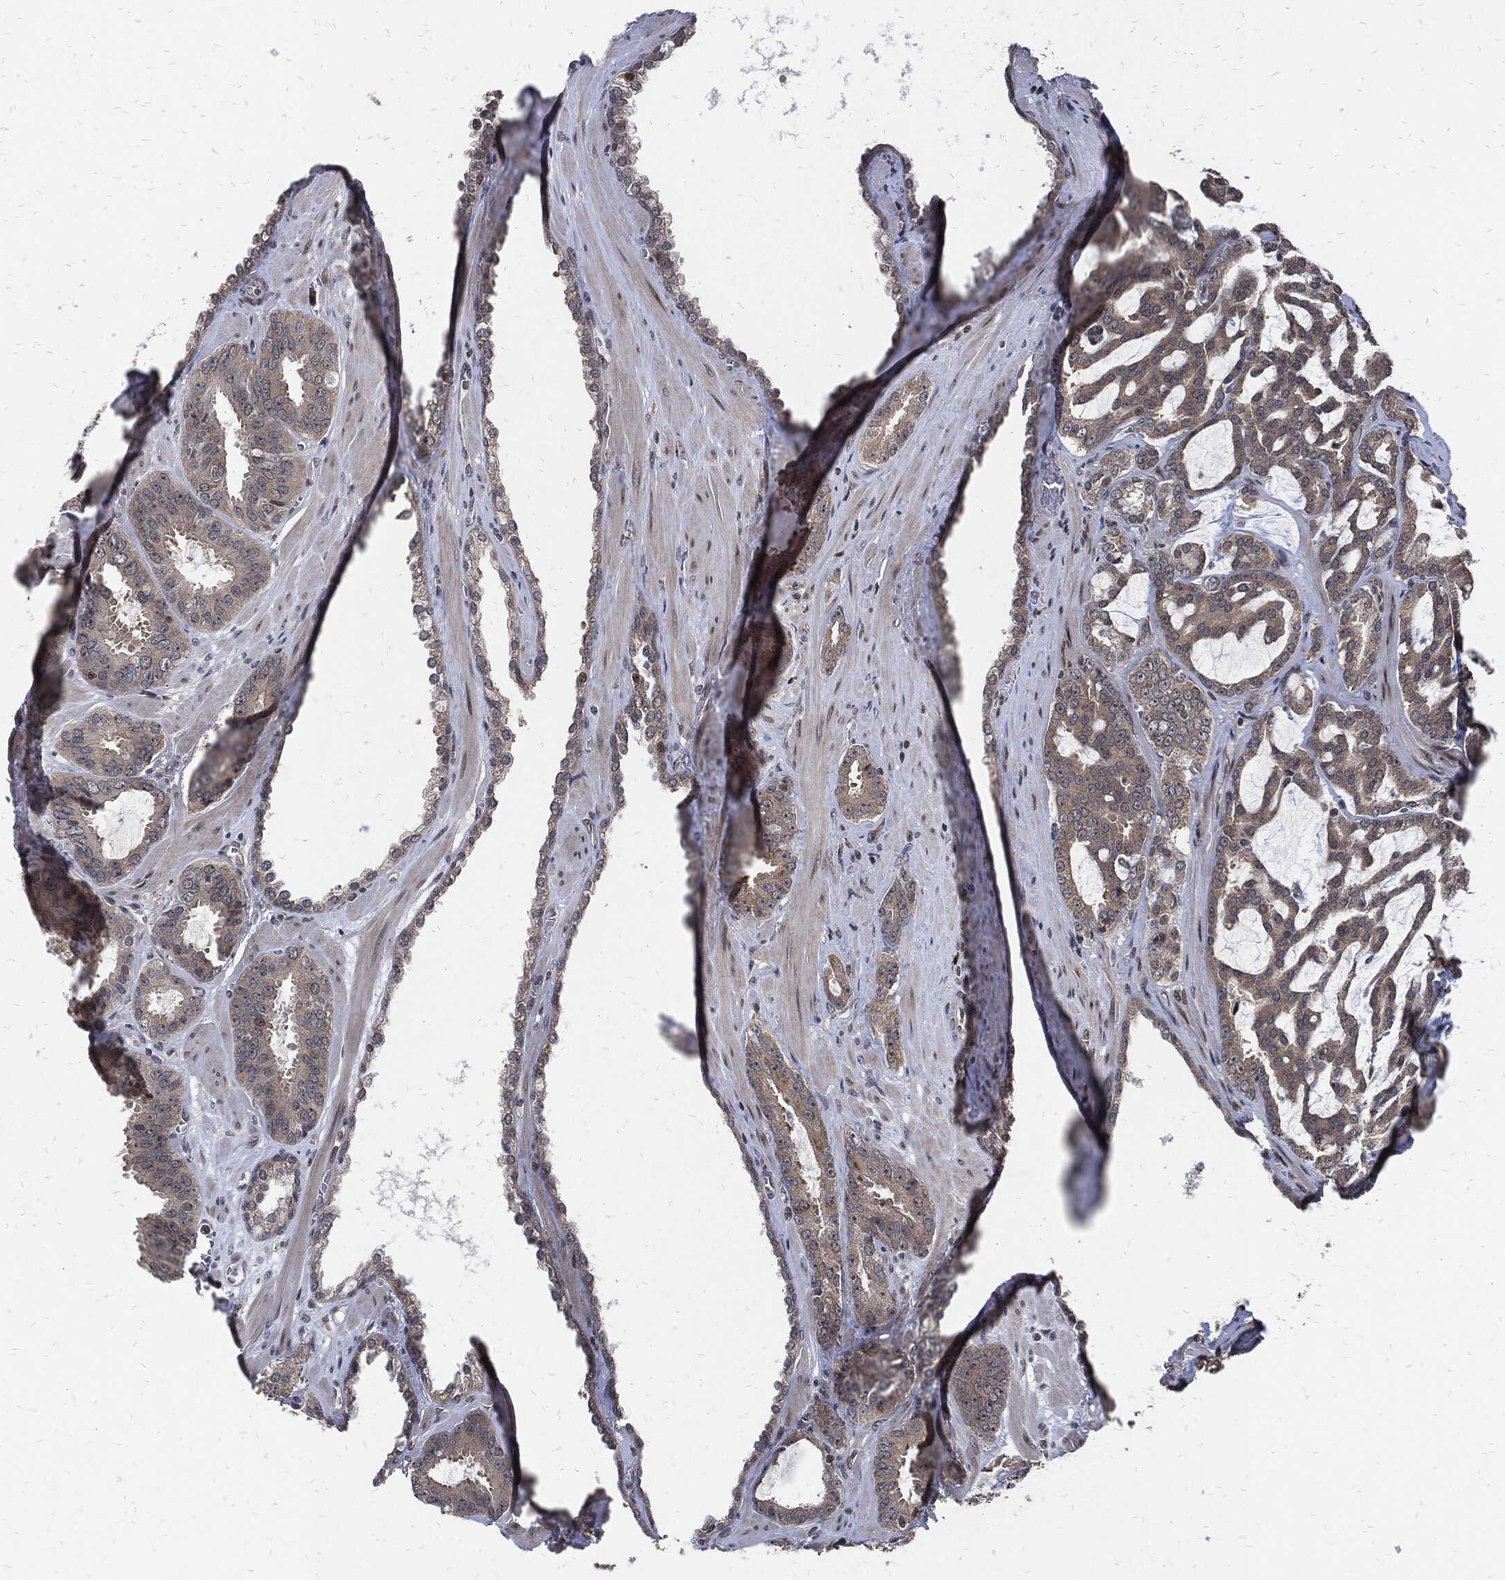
{"staining": {"intensity": "weak", "quantity": ">75%", "location": "cytoplasmic/membranous"}, "tissue": "prostate cancer", "cell_type": "Tumor cells", "image_type": "cancer", "snomed": [{"axis": "morphology", "description": "Adenocarcinoma, NOS"}, {"axis": "topography", "description": "Prostate"}], "caption": "Tumor cells reveal low levels of weak cytoplasmic/membranous expression in about >75% of cells in human prostate adenocarcinoma.", "gene": "ZNF775", "patient": {"sex": "male", "age": 67}}